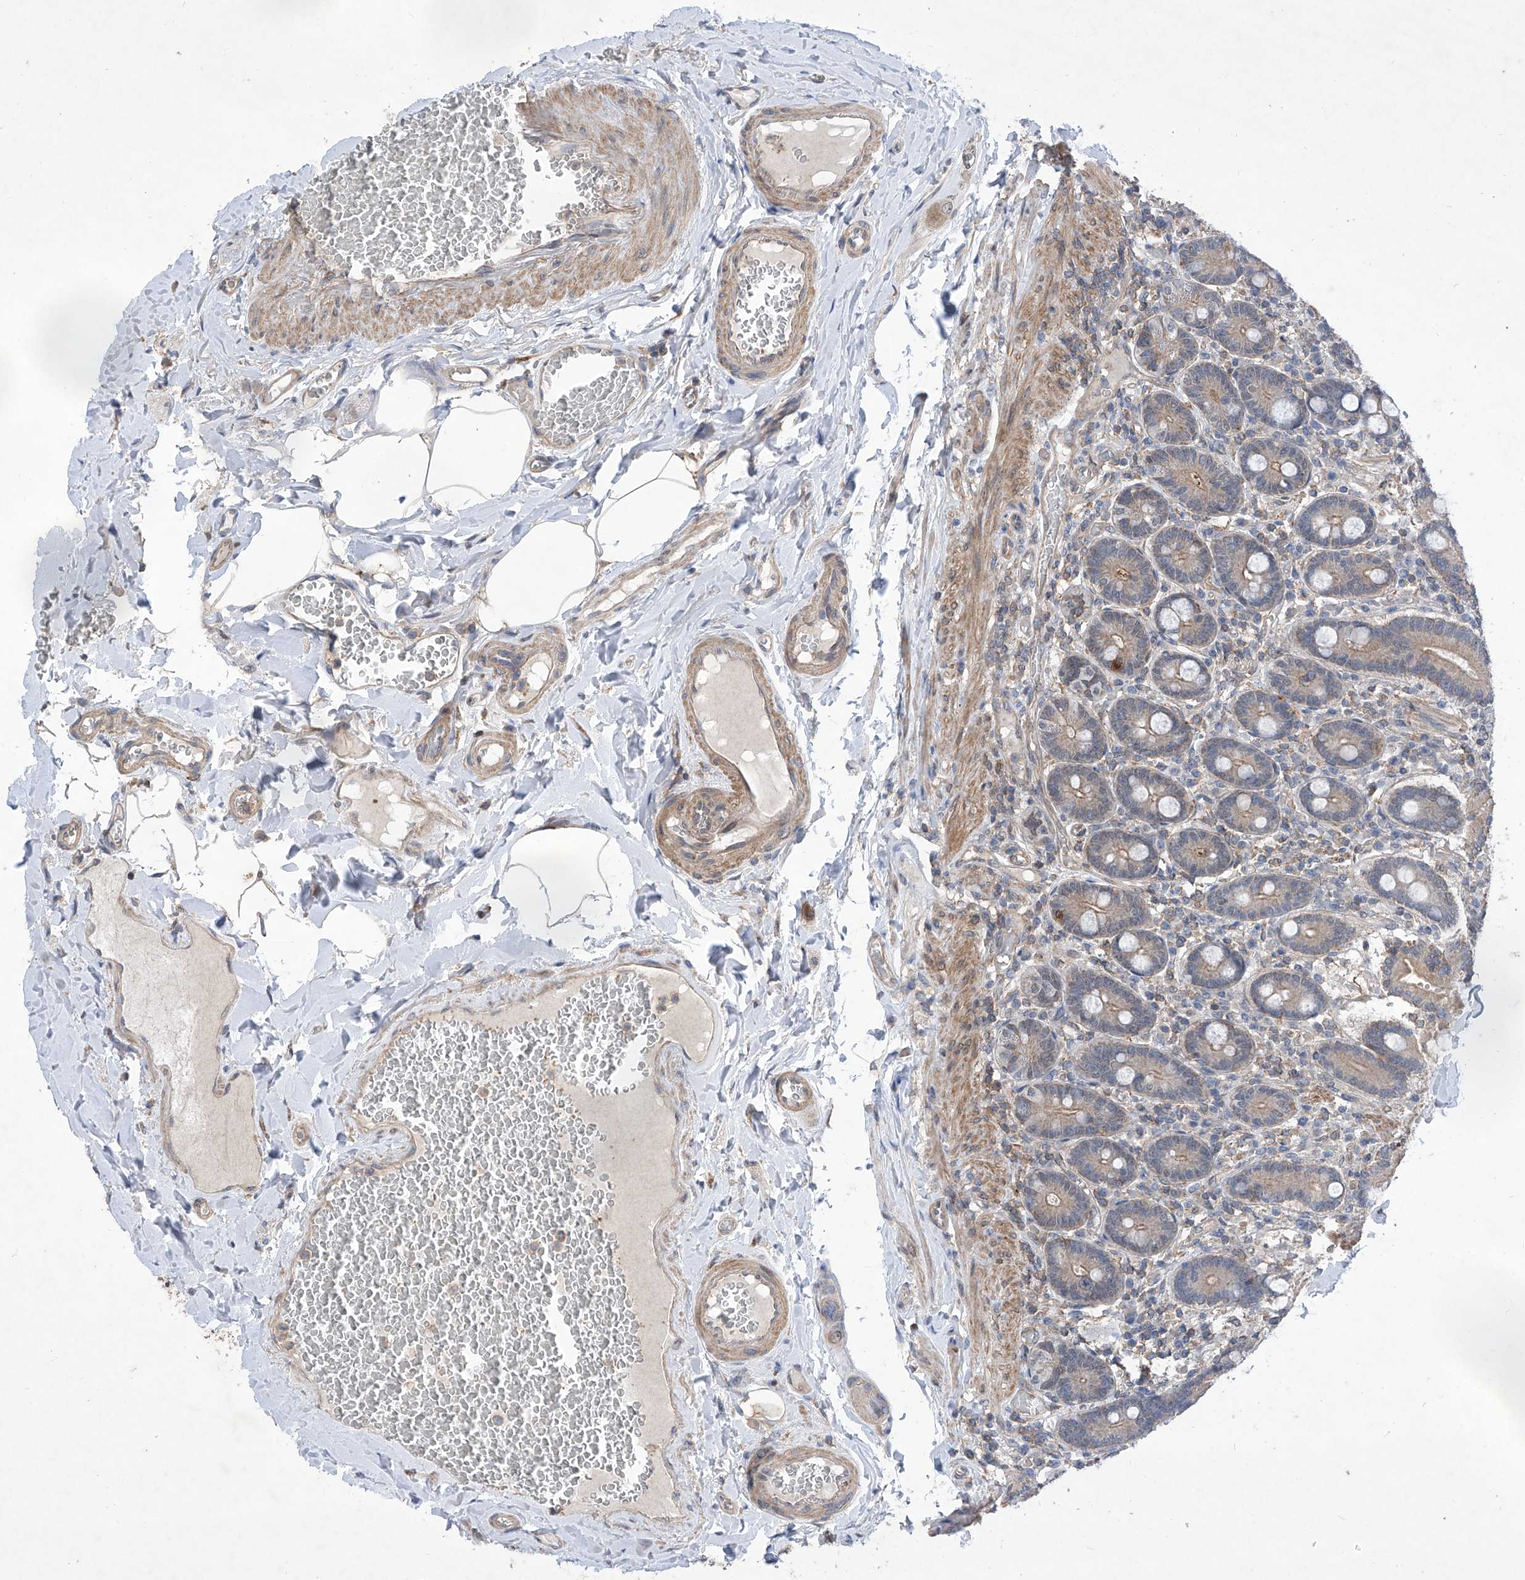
{"staining": {"intensity": "moderate", "quantity": "25%-75%", "location": "cytoplasmic/membranous"}, "tissue": "duodenum", "cell_type": "Glandular cells", "image_type": "normal", "snomed": [{"axis": "morphology", "description": "Normal tissue, NOS"}, {"axis": "topography", "description": "Duodenum"}], "caption": "Moderate cytoplasmic/membranous protein expression is appreciated in approximately 25%-75% of glandular cells in duodenum.", "gene": "KIFC2", "patient": {"sex": "female", "age": 62}}